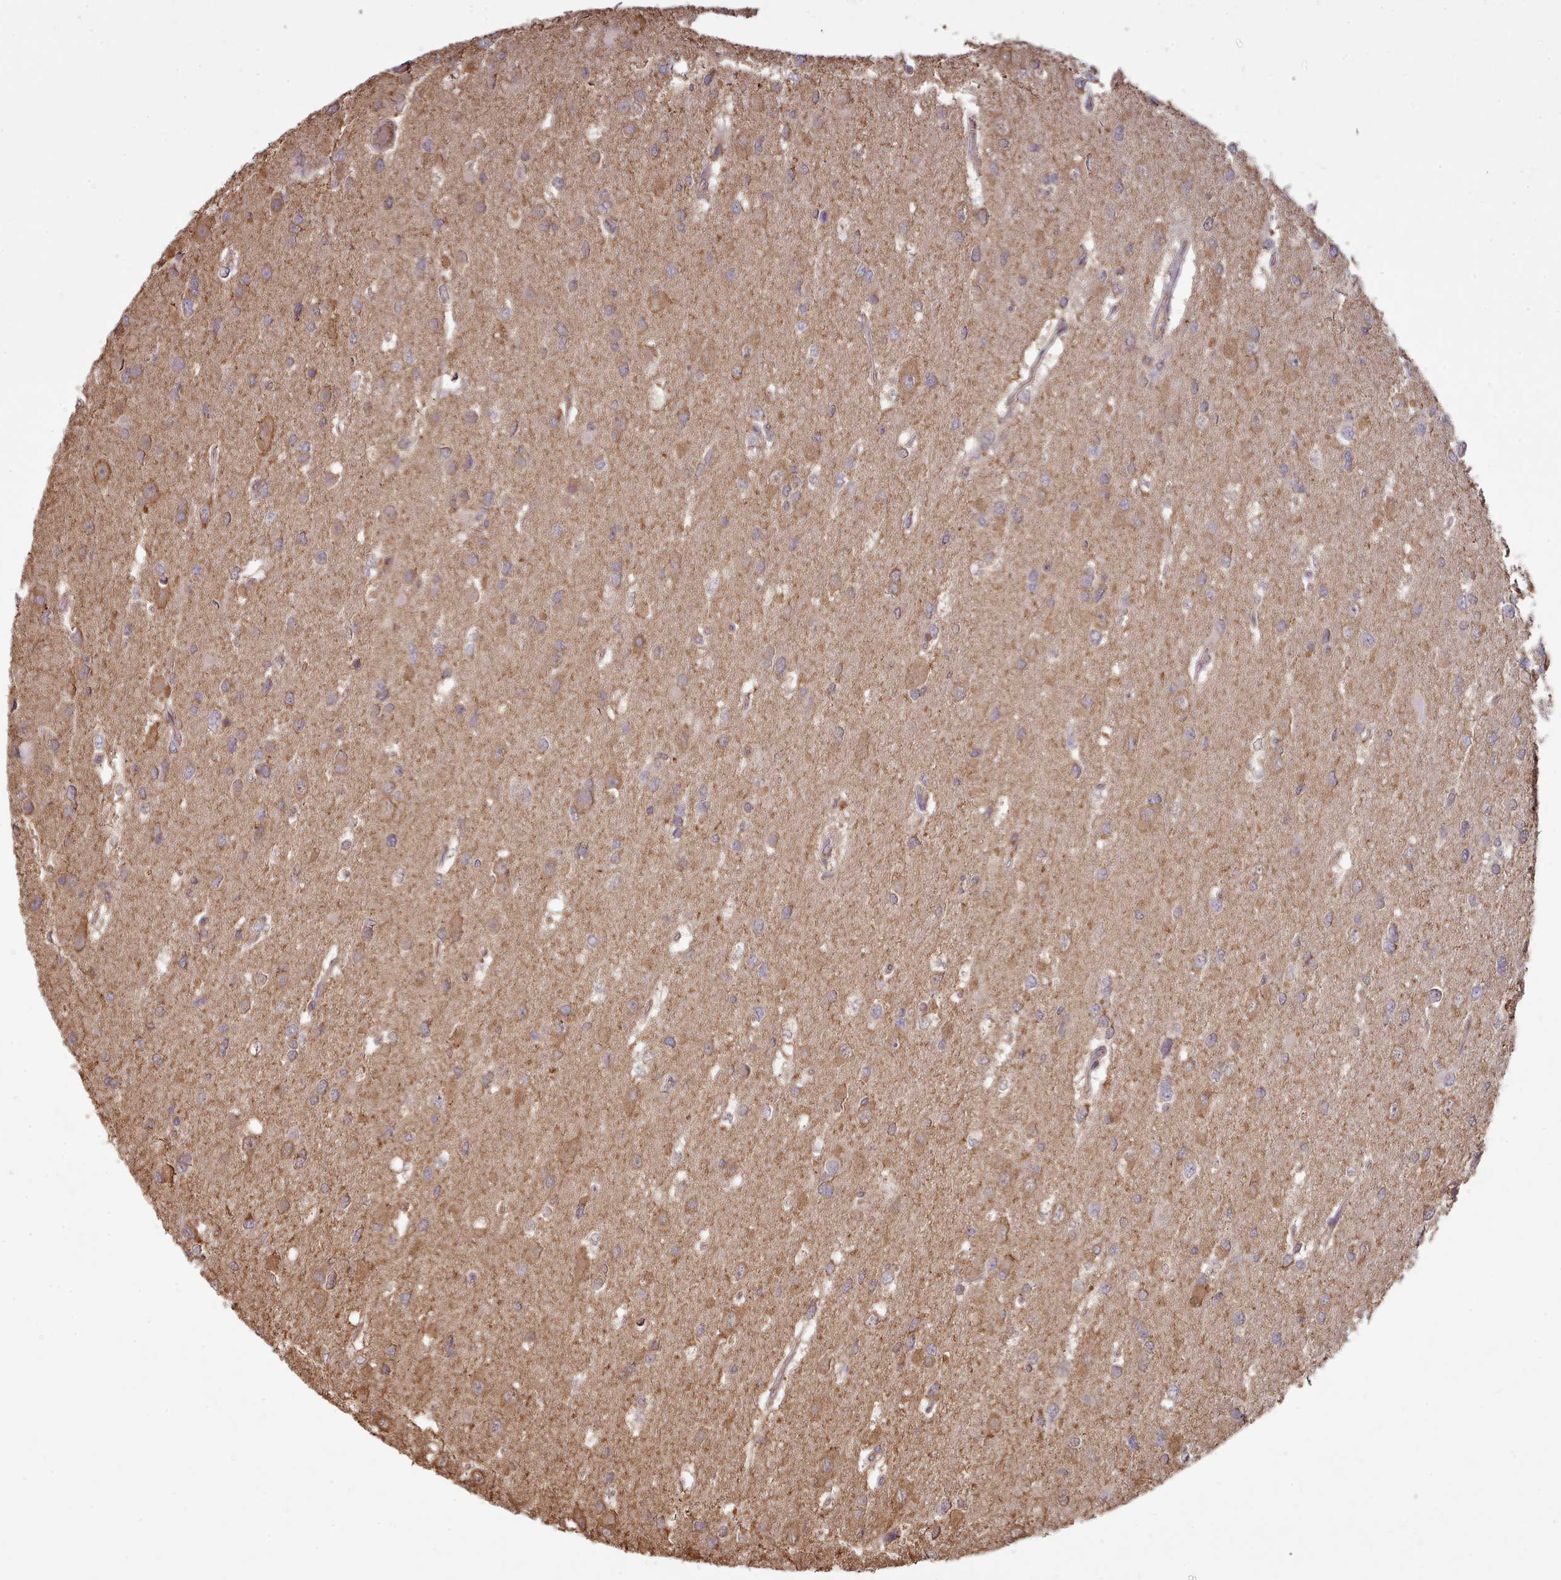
{"staining": {"intensity": "moderate", "quantity": "25%-75%", "location": "cytoplasmic/membranous"}, "tissue": "glioma", "cell_type": "Tumor cells", "image_type": "cancer", "snomed": [{"axis": "morphology", "description": "Glioma, malignant, High grade"}, {"axis": "topography", "description": "Brain"}], "caption": "Malignant high-grade glioma tissue demonstrates moderate cytoplasmic/membranous staining in approximately 25%-75% of tumor cells The protein is stained brown, and the nuclei are stained in blue (DAB IHC with brightfield microscopy, high magnification).", "gene": "METRN", "patient": {"sex": "male", "age": 53}}